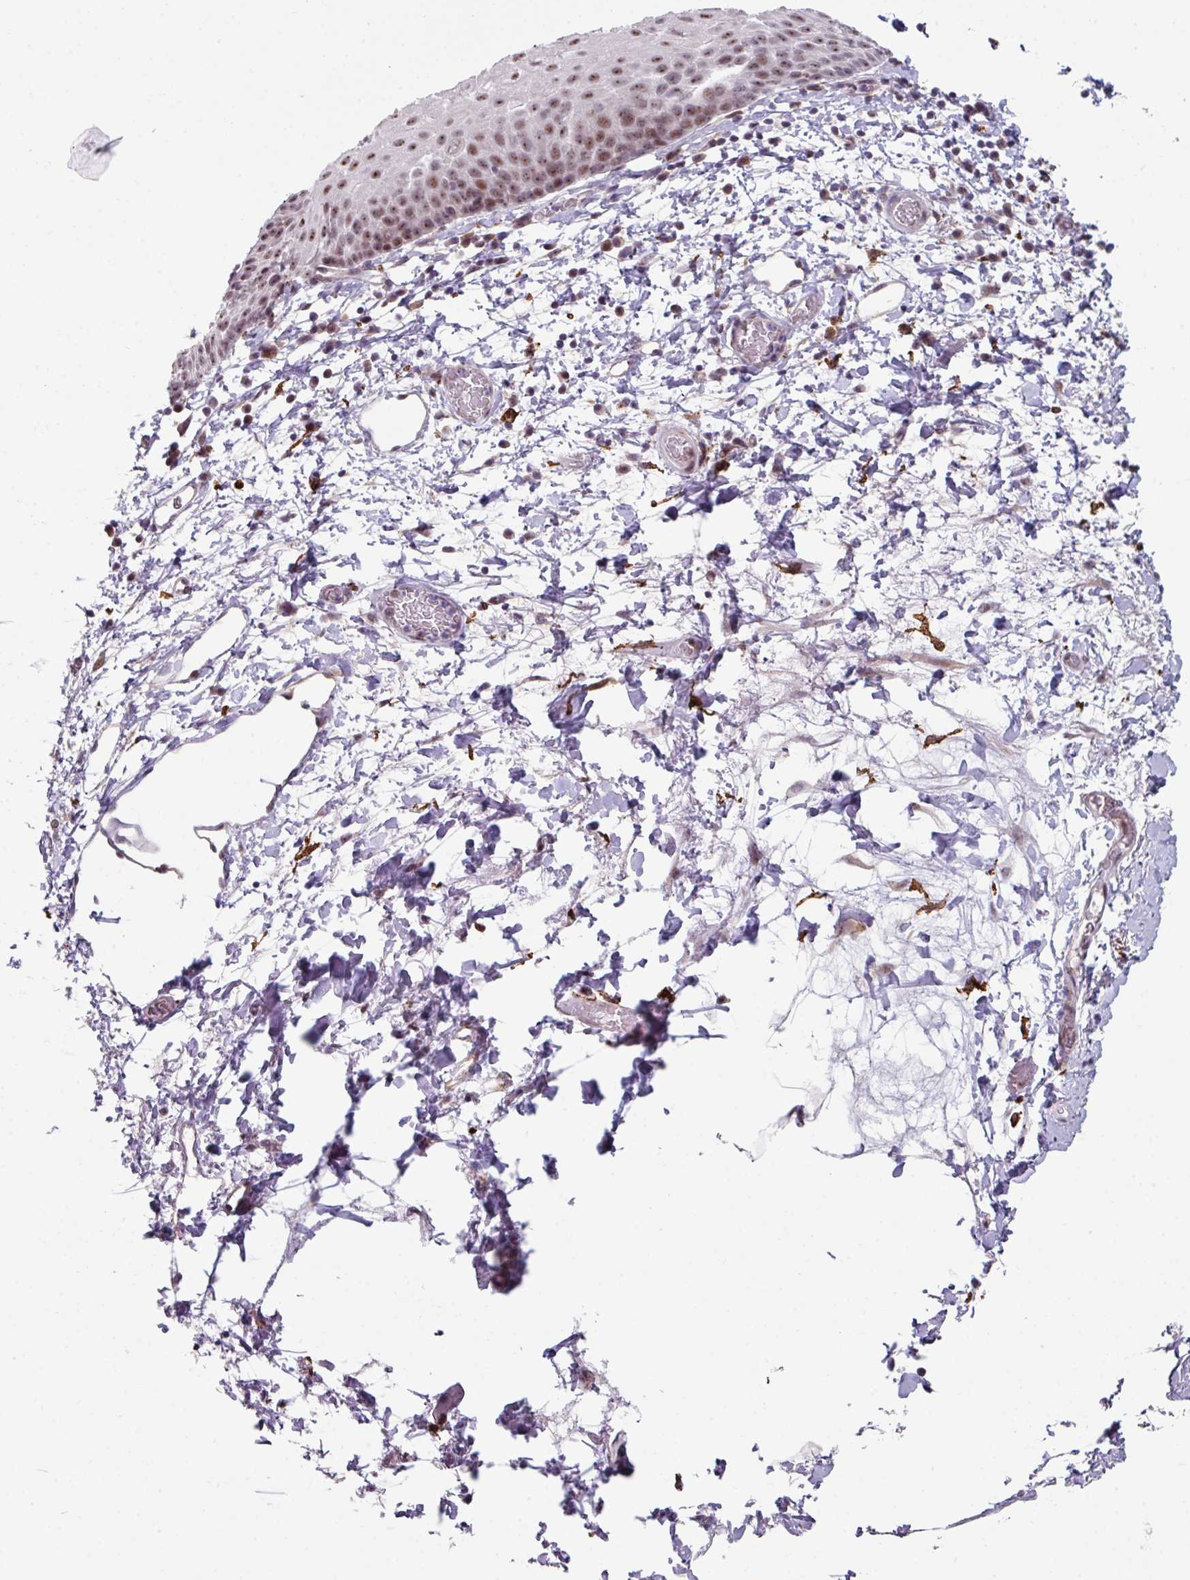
{"staining": {"intensity": "moderate", "quantity": ">75%", "location": "nuclear"}, "tissue": "skin", "cell_type": "Epidermal cells", "image_type": "normal", "snomed": [{"axis": "morphology", "description": "Normal tissue, NOS"}, {"axis": "morphology", "description": "Hemorrhoids"}, {"axis": "morphology", "description": "Inflammation, NOS"}, {"axis": "topography", "description": "Anal"}], "caption": "Protein staining demonstrates moderate nuclear expression in approximately >75% of epidermal cells in benign skin.", "gene": "BMS1", "patient": {"sex": "male", "age": 60}}